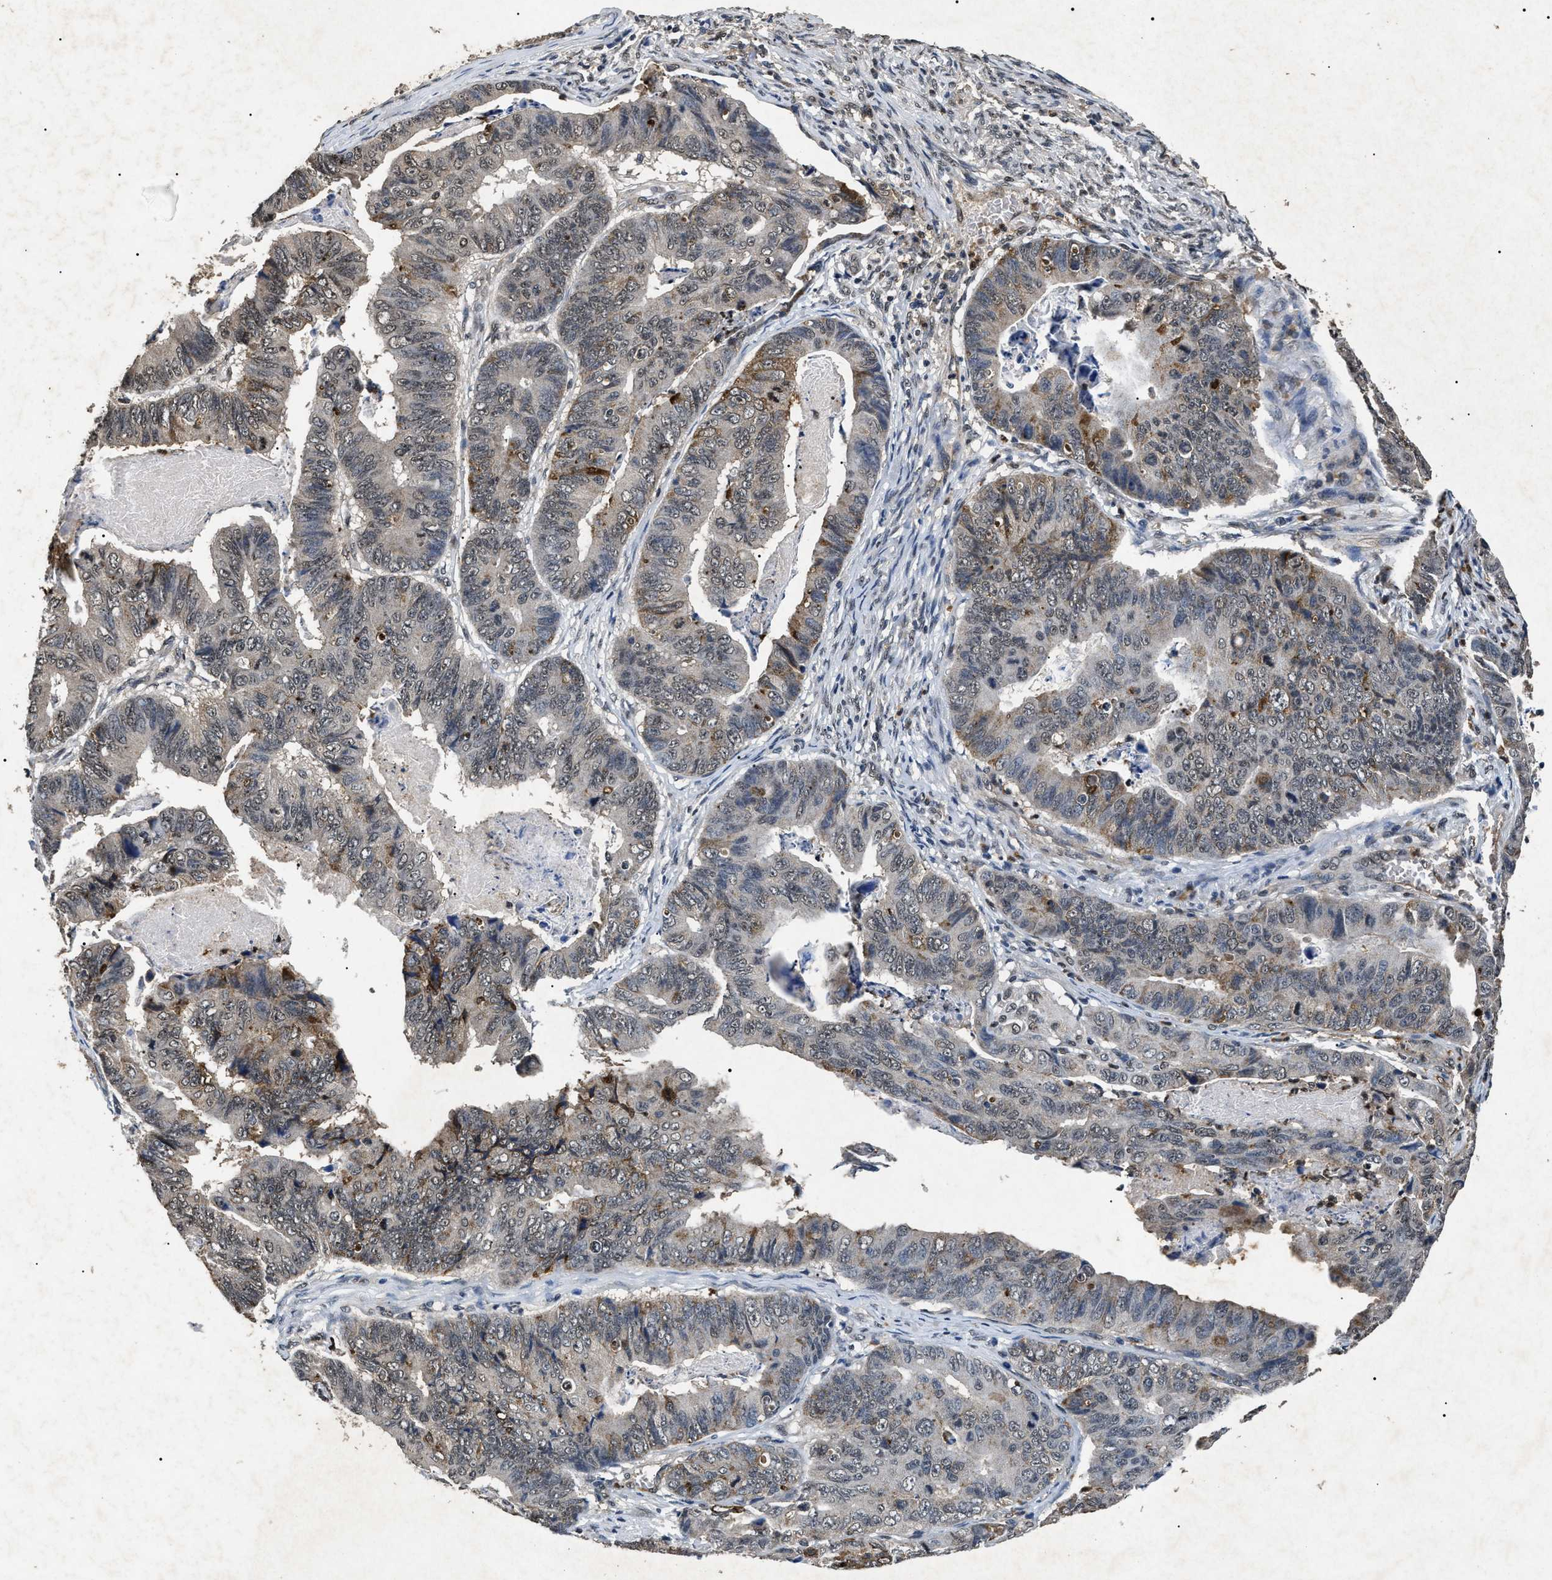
{"staining": {"intensity": "weak", "quantity": "<25%", "location": "cytoplasmic/membranous,nuclear"}, "tissue": "stomach cancer", "cell_type": "Tumor cells", "image_type": "cancer", "snomed": [{"axis": "morphology", "description": "Adenocarcinoma, NOS"}, {"axis": "topography", "description": "Stomach, lower"}], "caption": "The micrograph exhibits no staining of tumor cells in stomach adenocarcinoma.", "gene": "ANP32E", "patient": {"sex": "male", "age": 77}}